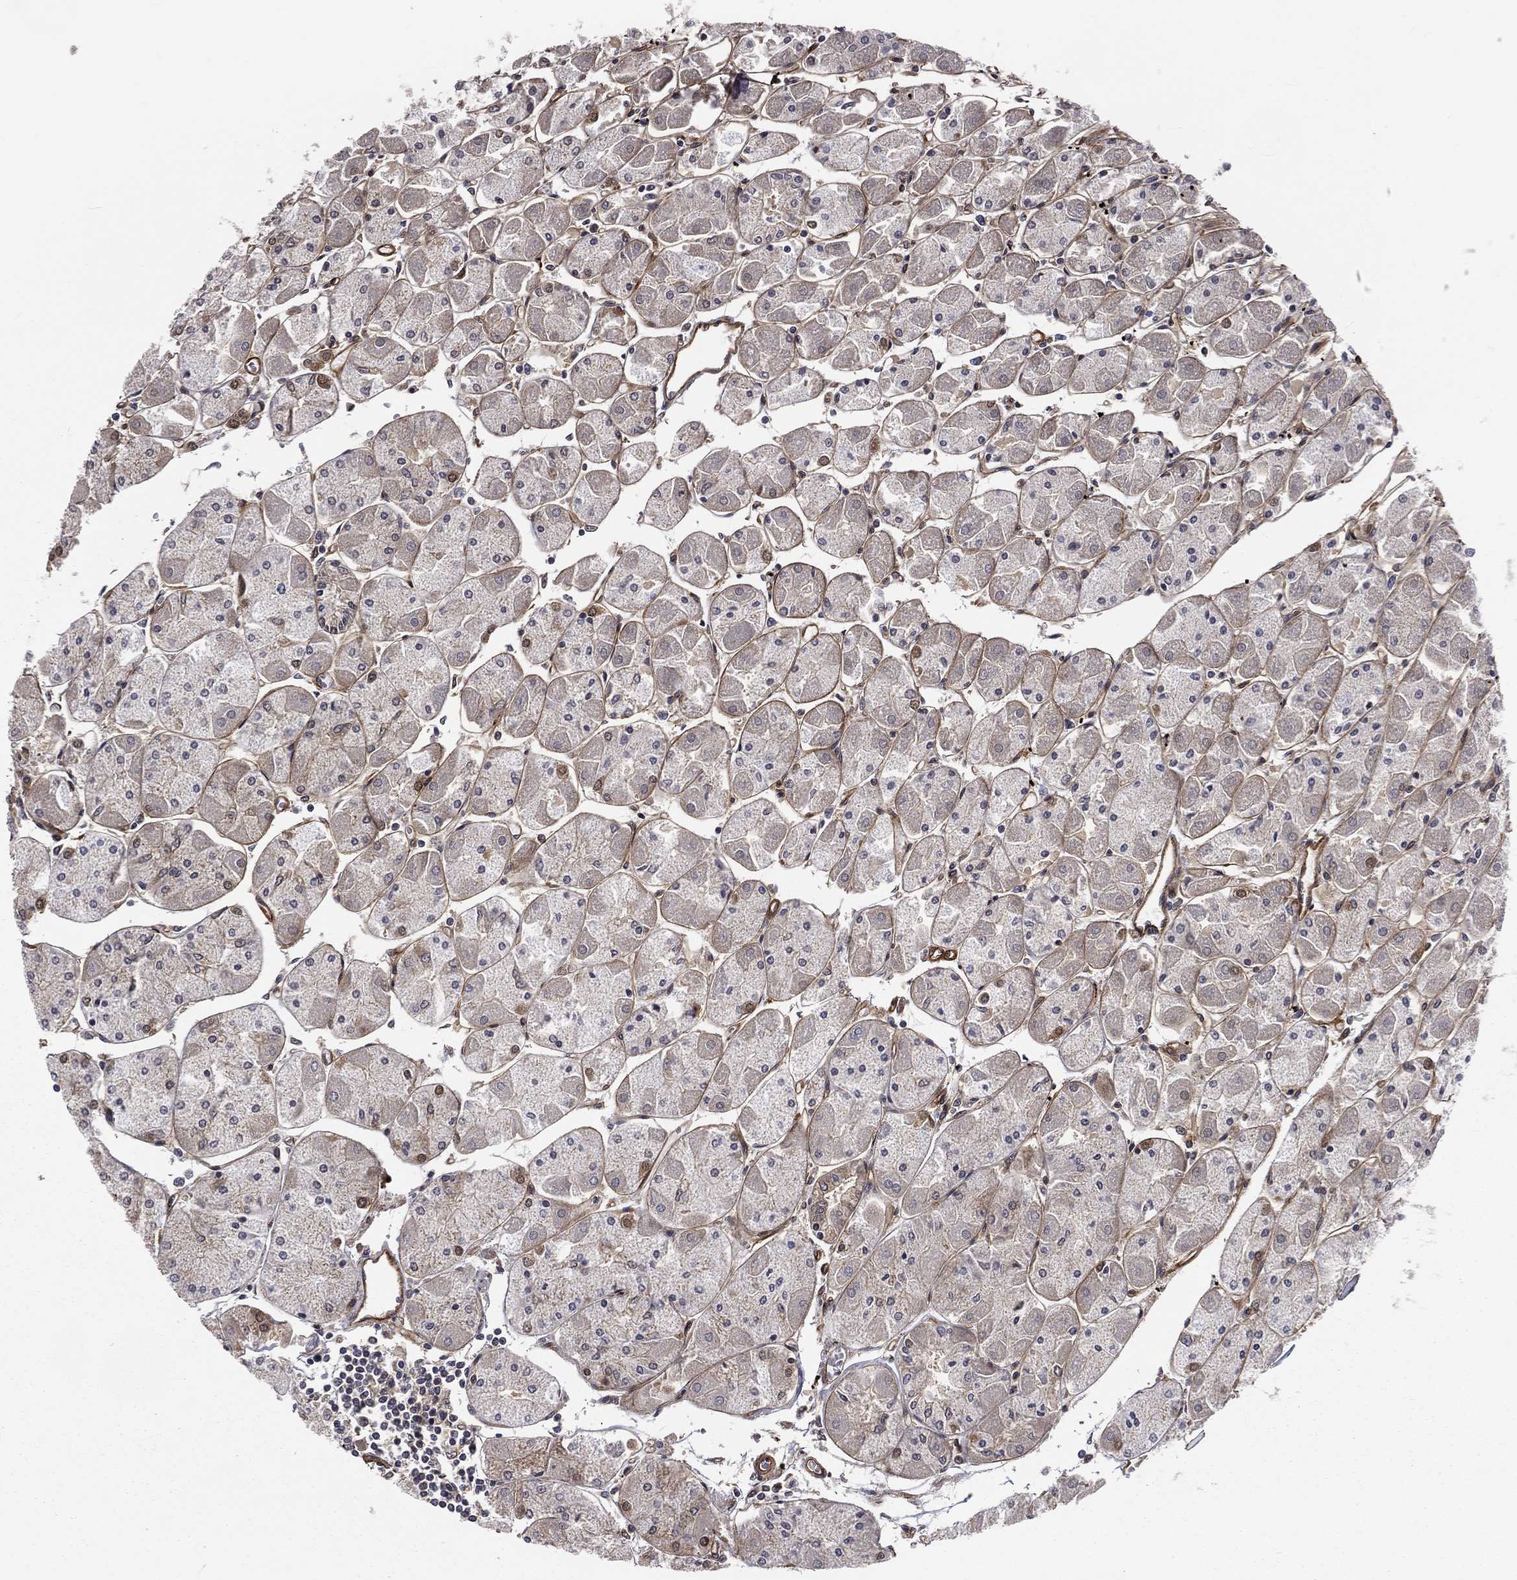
{"staining": {"intensity": "strong", "quantity": "<25%", "location": "cytoplasmic/membranous"}, "tissue": "stomach", "cell_type": "Glandular cells", "image_type": "normal", "snomed": [{"axis": "morphology", "description": "Normal tissue, NOS"}, {"axis": "topography", "description": "Stomach"}], "caption": "IHC histopathology image of unremarkable stomach: stomach stained using immunohistochemistry demonstrates medium levels of strong protein expression localized specifically in the cytoplasmic/membranous of glandular cells, appearing as a cytoplasmic/membranous brown color.", "gene": "ARL3", "patient": {"sex": "male", "age": 70}}